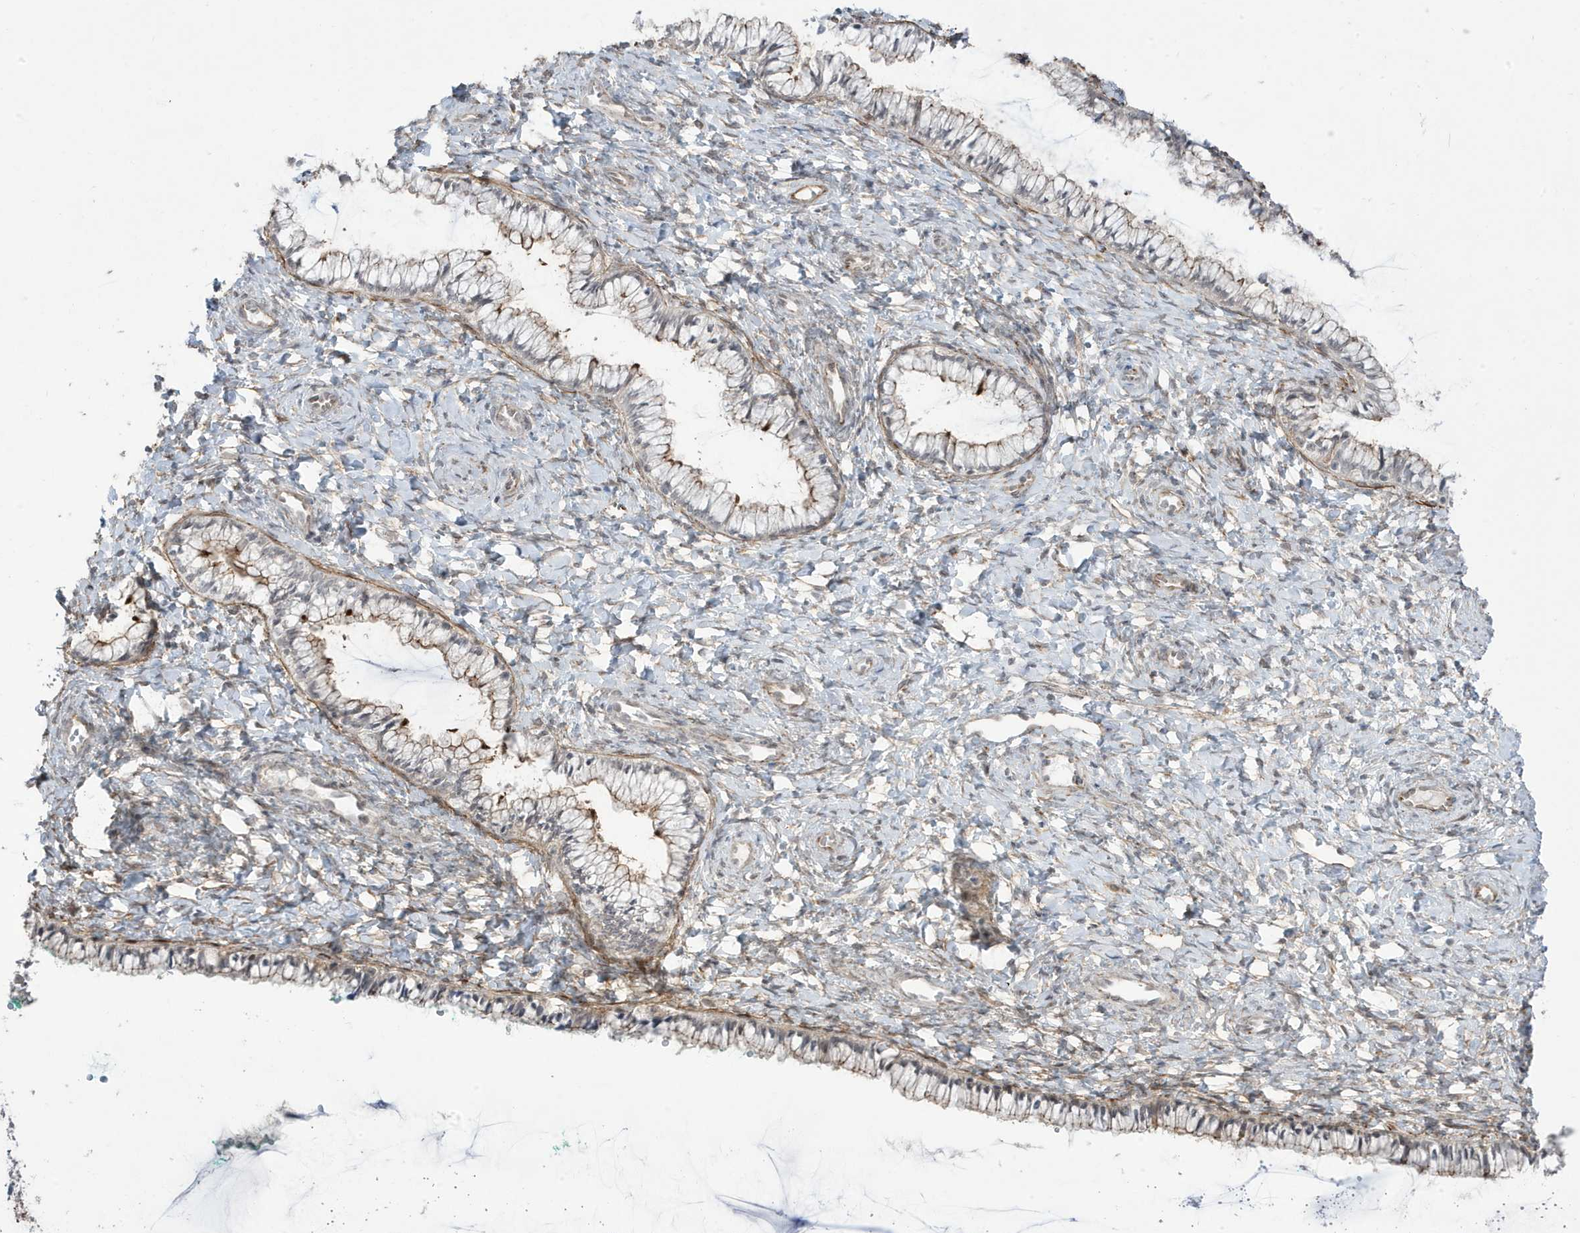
{"staining": {"intensity": "moderate", "quantity": "<25%", "location": "cytoplasmic/membranous"}, "tissue": "cervix", "cell_type": "Glandular cells", "image_type": "normal", "snomed": [{"axis": "morphology", "description": "Normal tissue, NOS"}, {"axis": "morphology", "description": "Adenocarcinoma, NOS"}, {"axis": "topography", "description": "Cervix"}], "caption": "Normal cervix was stained to show a protein in brown. There is low levels of moderate cytoplasmic/membranous expression in about <25% of glandular cells. (Stains: DAB in brown, nuclei in blue, Microscopy: brightfield microscopy at high magnification).", "gene": "ADAMTSL3", "patient": {"sex": "female", "age": 29}}